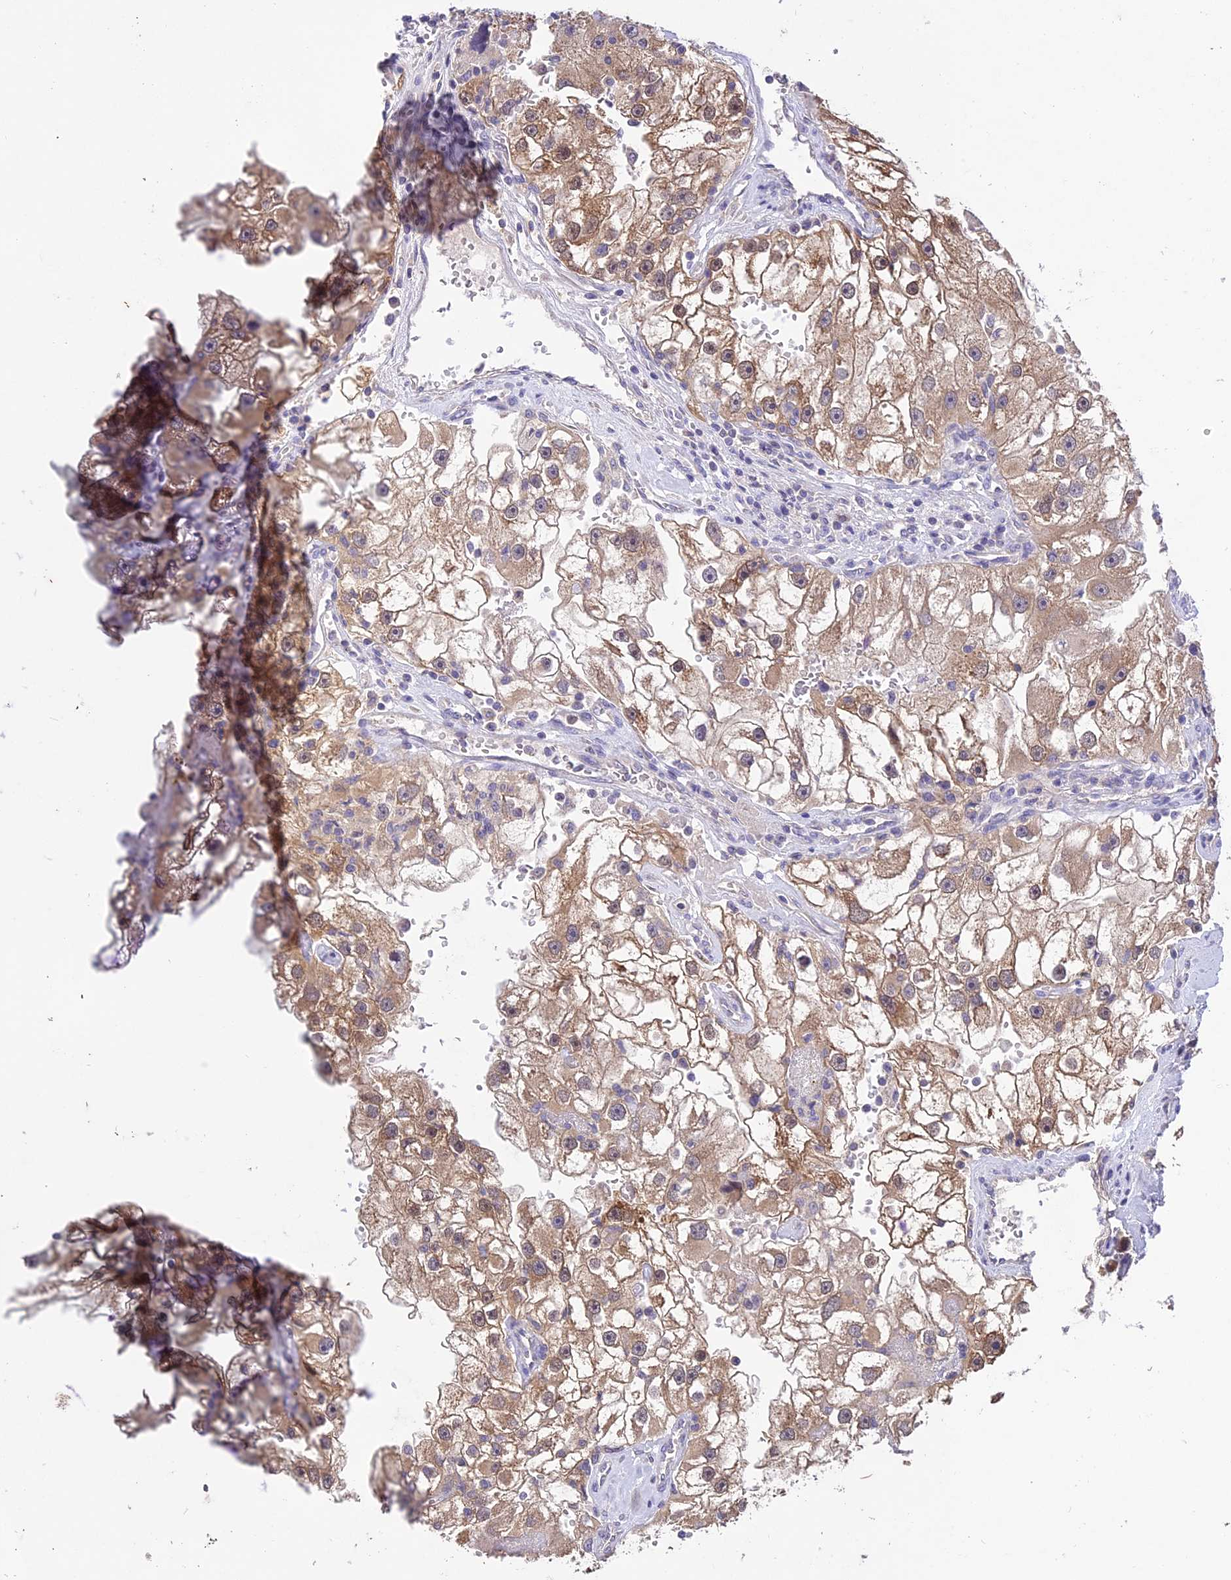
{"staining": {"intensity": "moderate", "quantity": ">75%", "location": "cytoplasmic/membranous,nuclear"}, "tissue": "renal cancer", "cell_type": "Tumor cells", "image_type": "cancer", "snomed": [{"axis": "morphology", "description": "Adenocarcinoma, NOS"}, {"axis": "topography", "description": "Kidney"}], "caption": "Human renal adenocarcinoma stained with a protein marker demonstrates moderate staining in tumor cells.", "gene": "PGK1", "patient": {"sex": "male", "age": 63}}